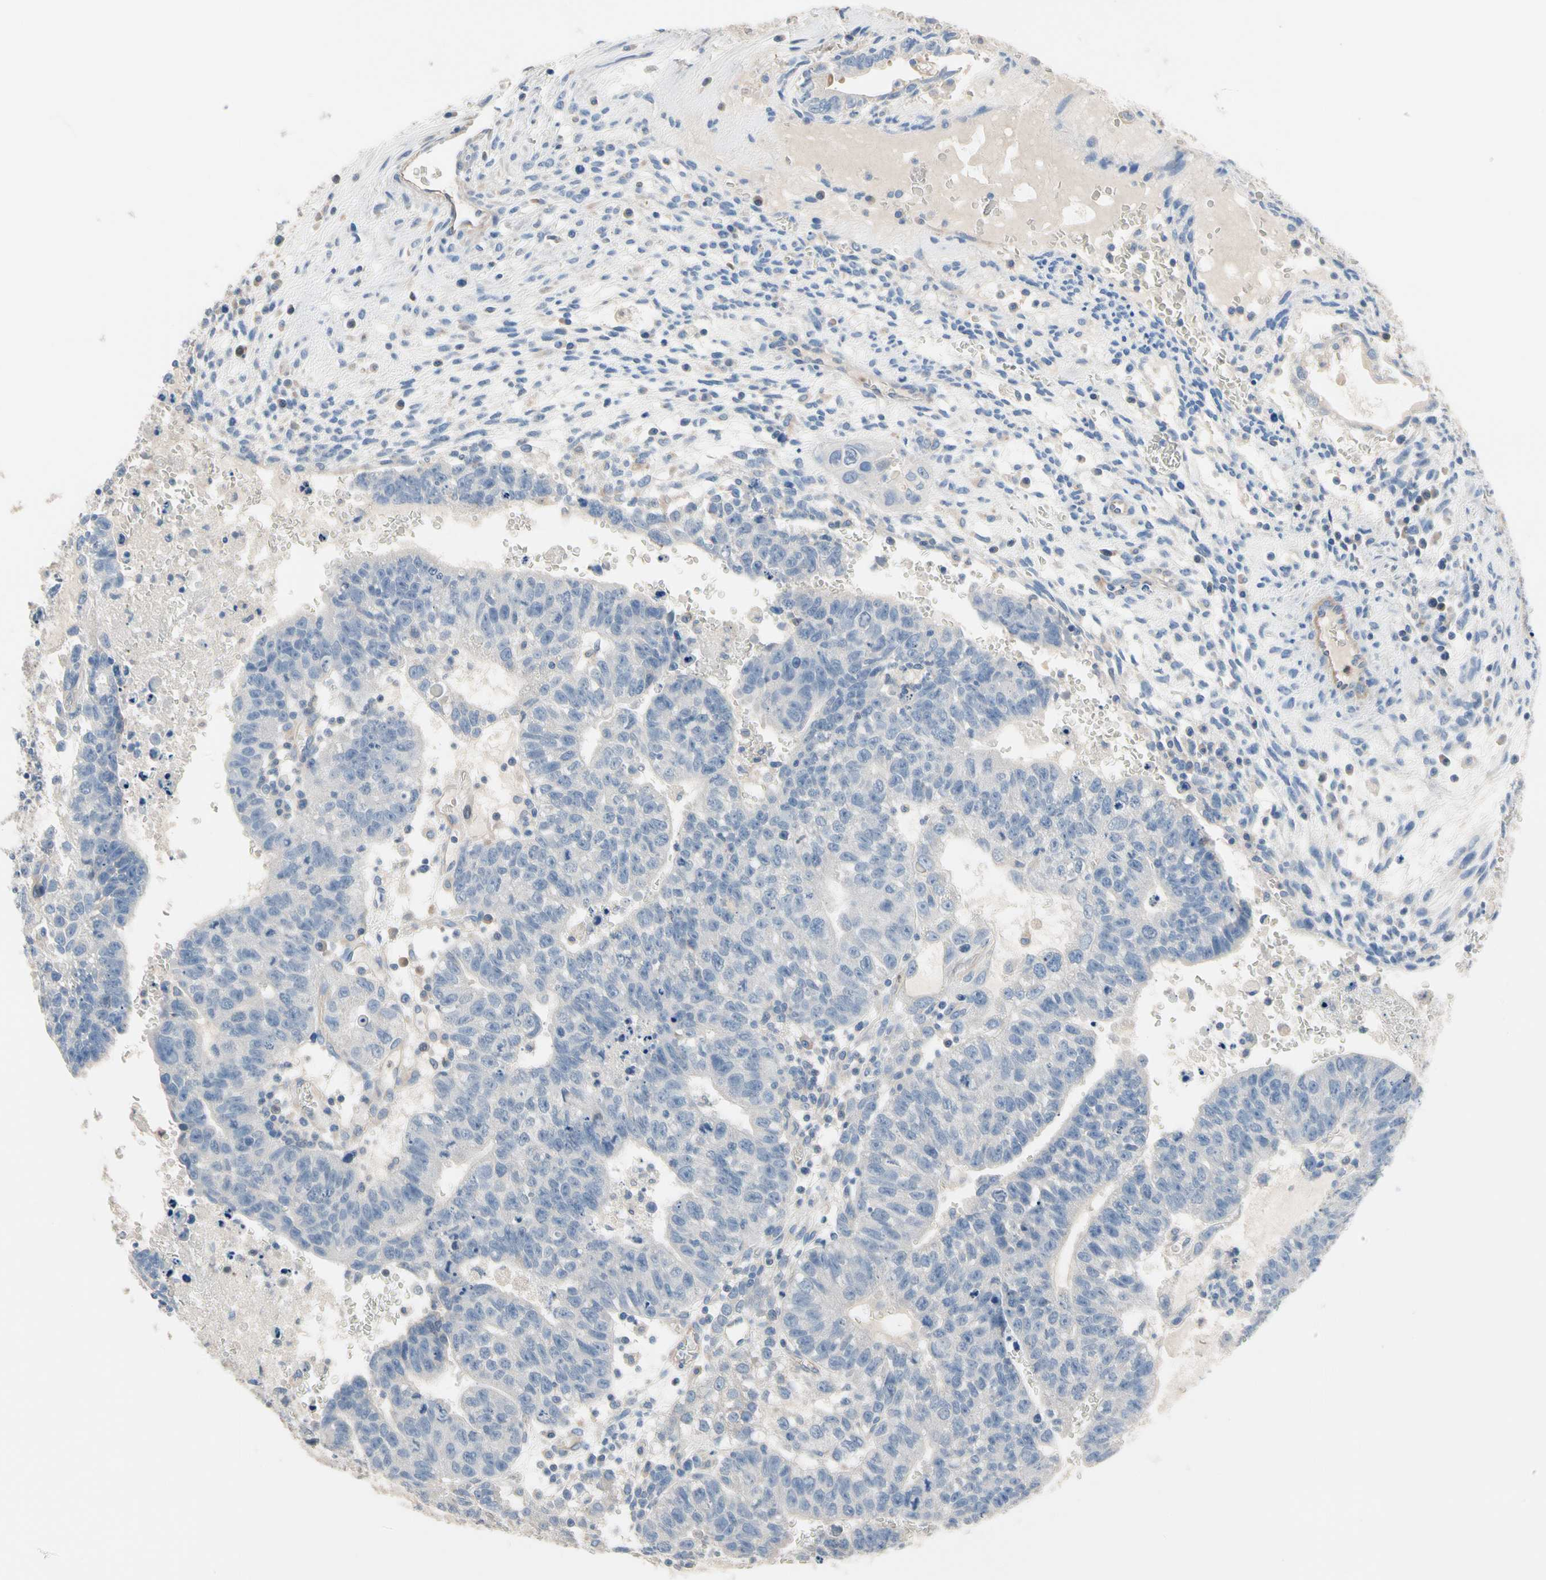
{"staining": {"intensity": "negative", "quantity": "none", "location": "none"}, "tissue": "testis cancer", "cell_type": "Tumor cells", "image_type": "cancer", "snomed": [{"axis": "morphology", "description": "Seminoma, NOS"}, {"axis": "morphology", "description": "Carcinoma, Embryonal, NOS"}, {"axis": "topography", "description": "Testis"}], "caption": "A histopathology image of seminoma (testis) stained for a protein demonstrates no brown staining in tumor cells.", "gene": "BBOX1", "patient": {"sex": "male", "age": 52}}